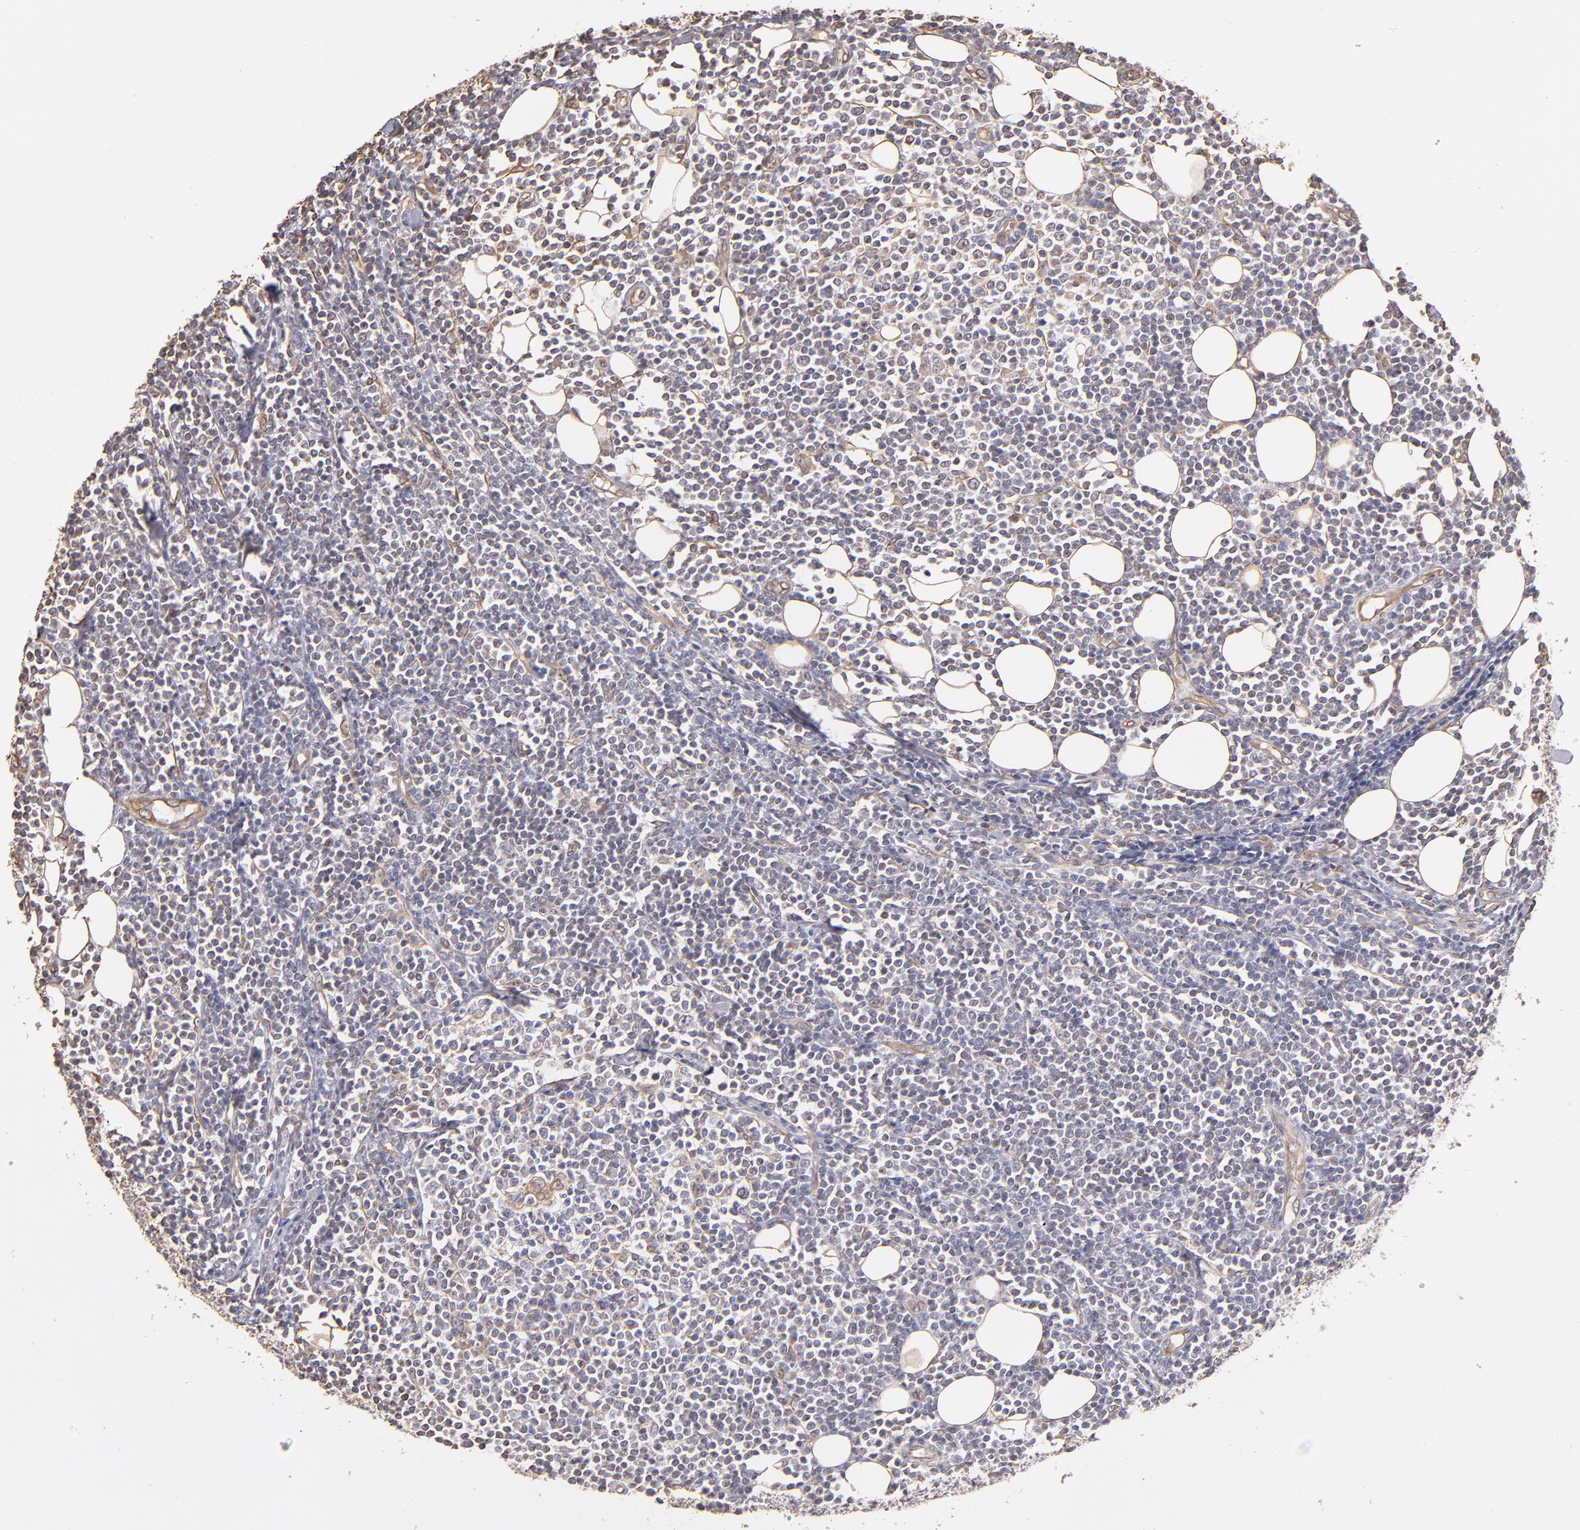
{"staining": {"intensity": "negative", "quantity": "none", "location": "none"}, "tissue": "lymphoma", "cell_type": "Tumor cells", "image_type": "cancer", "snomed": [{"axis": "morphology", "description": "Malignant lymphoma, non-Hodgkin's type, Low grade"}, {"axis": "topography", "description": "Soft tissue"}], "caption": "Tumor cells are negative for brown protein staining in malignant lymphoma, non-Hodgkin's type (low-grade). (DAB (3,3'-diaminobenzidine) IHC with hematoxylin counter stain).", "gene": "ABCC1", "patient": {"sex": "male", "age": 92}}